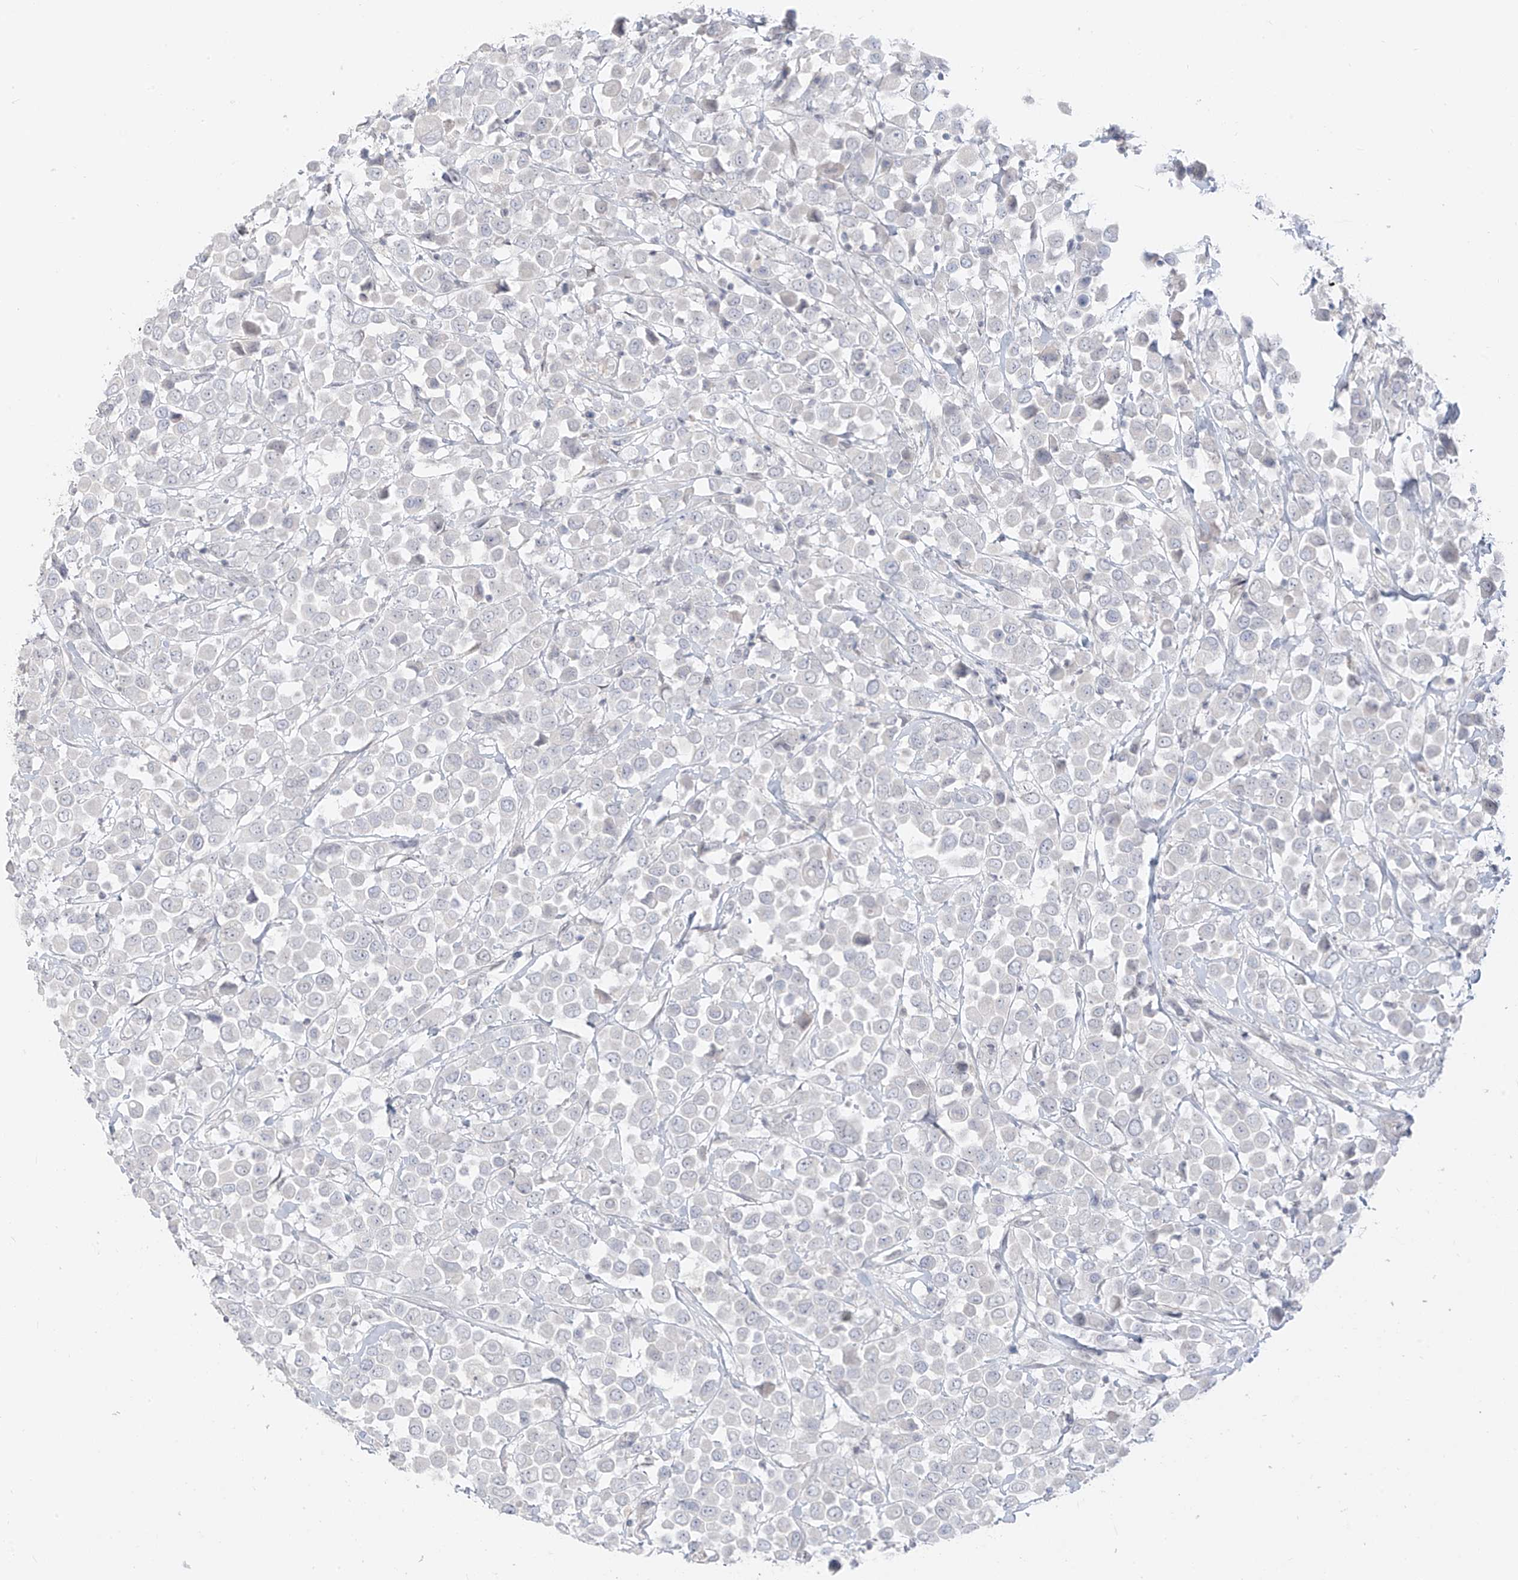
{"staining": {"intensity": "negative", "quantity": "none", "location": "none"}, "tissue": "breast cancer", "cell_type": "Tumor cells", "image_type": "cancer", "snomed": [{"axis": "morphology", "description": "Duct carcinoma"}, {"axis": "topography", "description": "Breast"}], "caption": "IHC photomicrograph of neoplastic tissue: human breast cancer (invasive ductal carcinoma) stained with DAB (3,3'-diaminobenzidine) demonstrates no significant protein positivity in tumor cells. (DAB immunohistochemistry, high magnification).", "gene": "OSBPL7", "patient": {"sex": "female", "age": 61}}